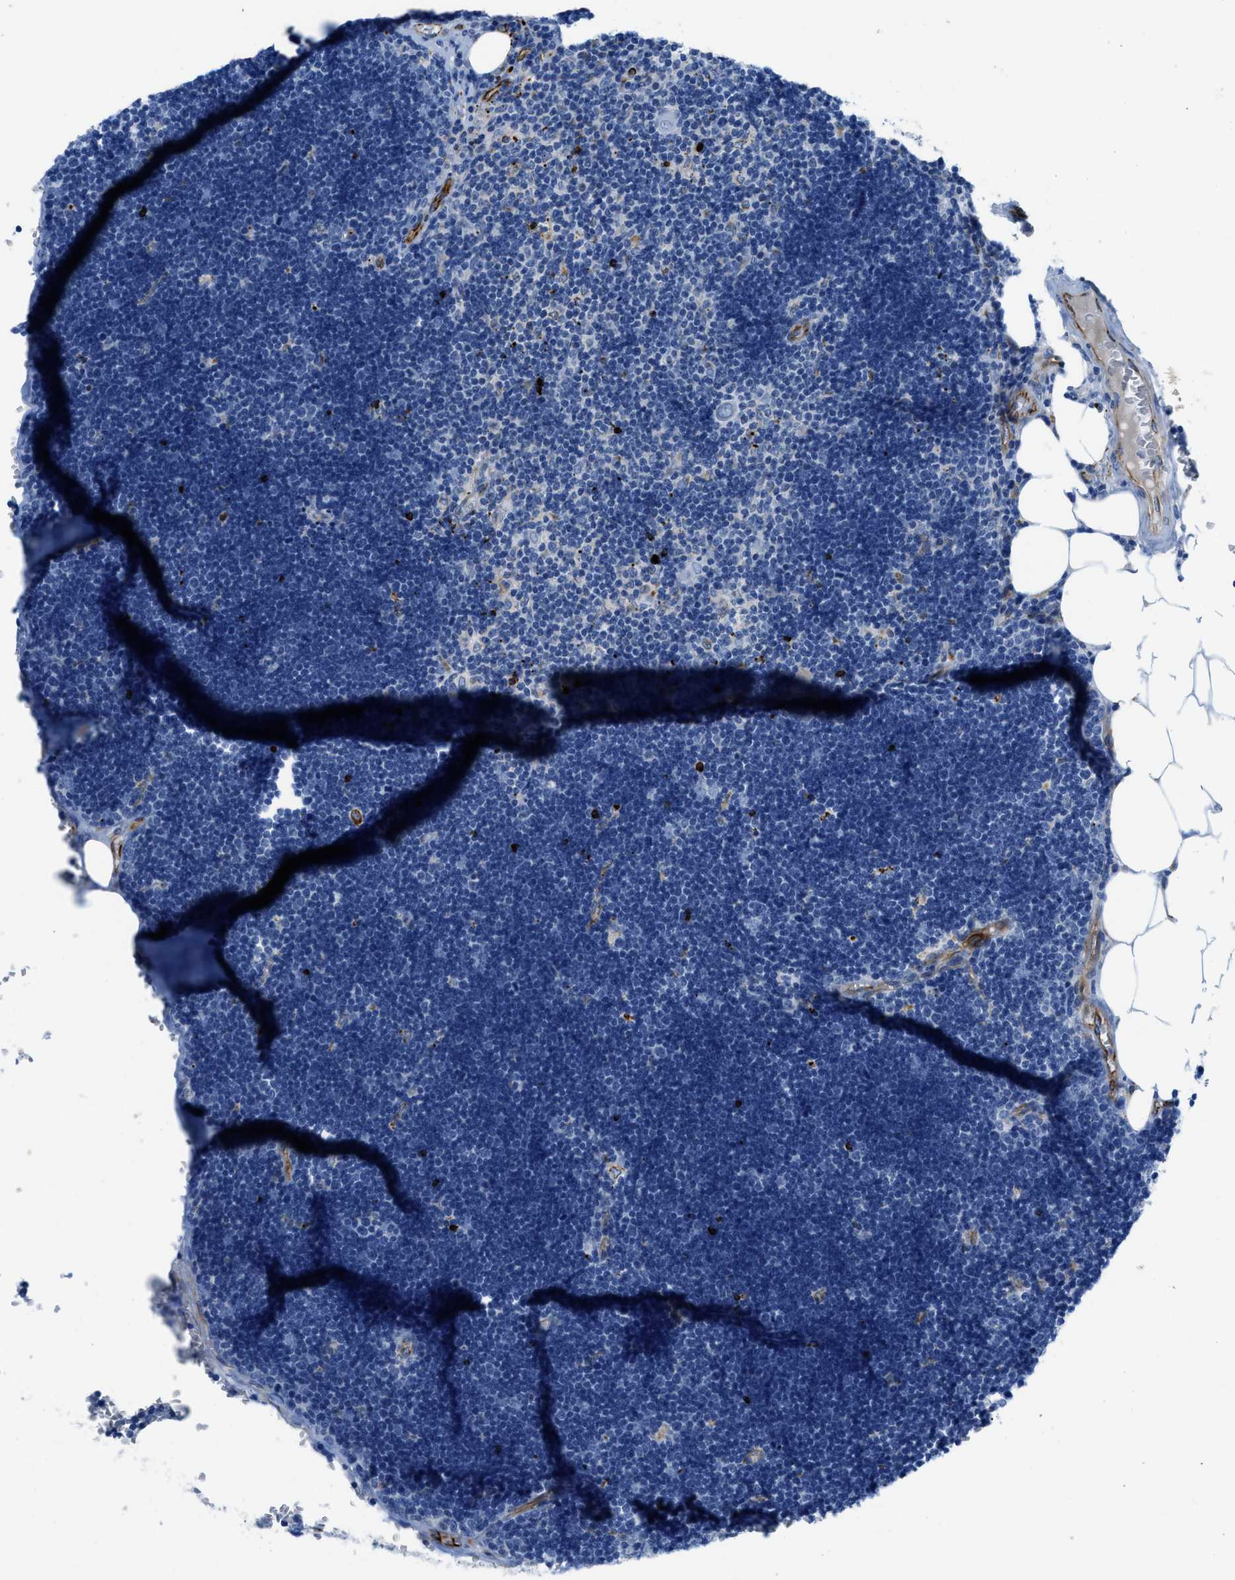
{"staining": {"intensity": "negative", "quantity": "none", "location": "none"}, "tissue": "lymph node", "cell_type": "Germinal center cells", "image_type": "normal", "snomed": [{"axis": "morphology", "description": "Normal tissue, NOS"}, {"axis": "topography", "description": "Lymph node"}], "caption": "This photomicrograph is of benign lymph node stained with IHC to label a protein in brown with the nuclei are counter-stained blue. There is no positivity in germinal center cells. (Brightfield microscopy of DAB (3,3'-diaminobenzidine) immunohistochemistry at high magnification).", "gene": "XCR1", "patient": {"sex": "male", "age": 33}}